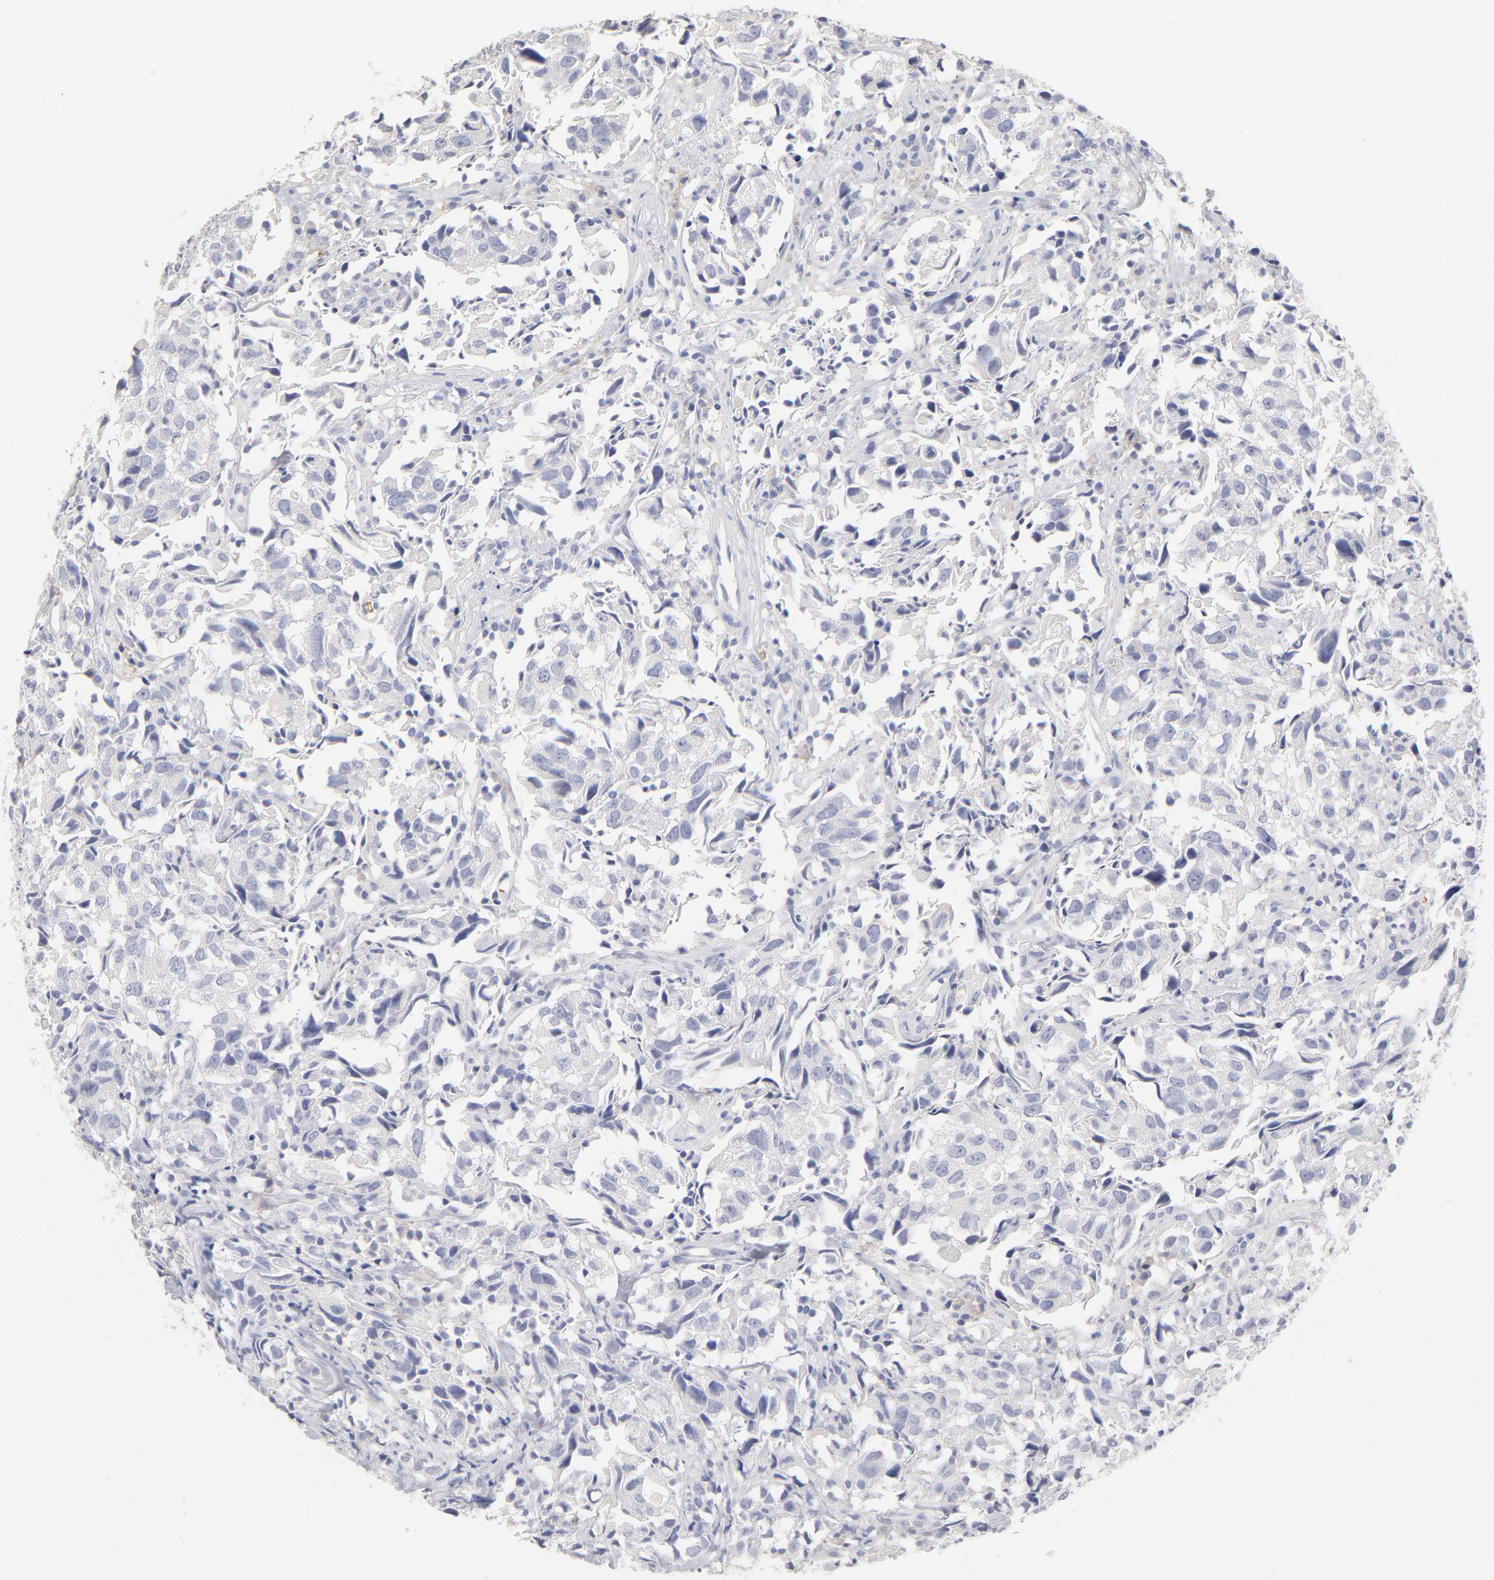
{"staining": {"intensity": "negative", "quantity": "none", "location": "none"}, "tissue": "urothelial cancer", "cell_type": "Tumor cells", "image_type": "cancer", "snomed": [{"axis": "morphology", "description": "Urothelial carcinoma, High grade"}, {"axis": "topography", "description": "Urinary bladder"}], "caption": "High power microscopy micrograph of an IHC image of urothelial cancer, revealing no significant staining in tumor cells. (Brightfield microscopy of DAB immunohistochemistry at high magnification).", "gene": "ITGA8", "patient": {"sex": "female", "age": 75}}